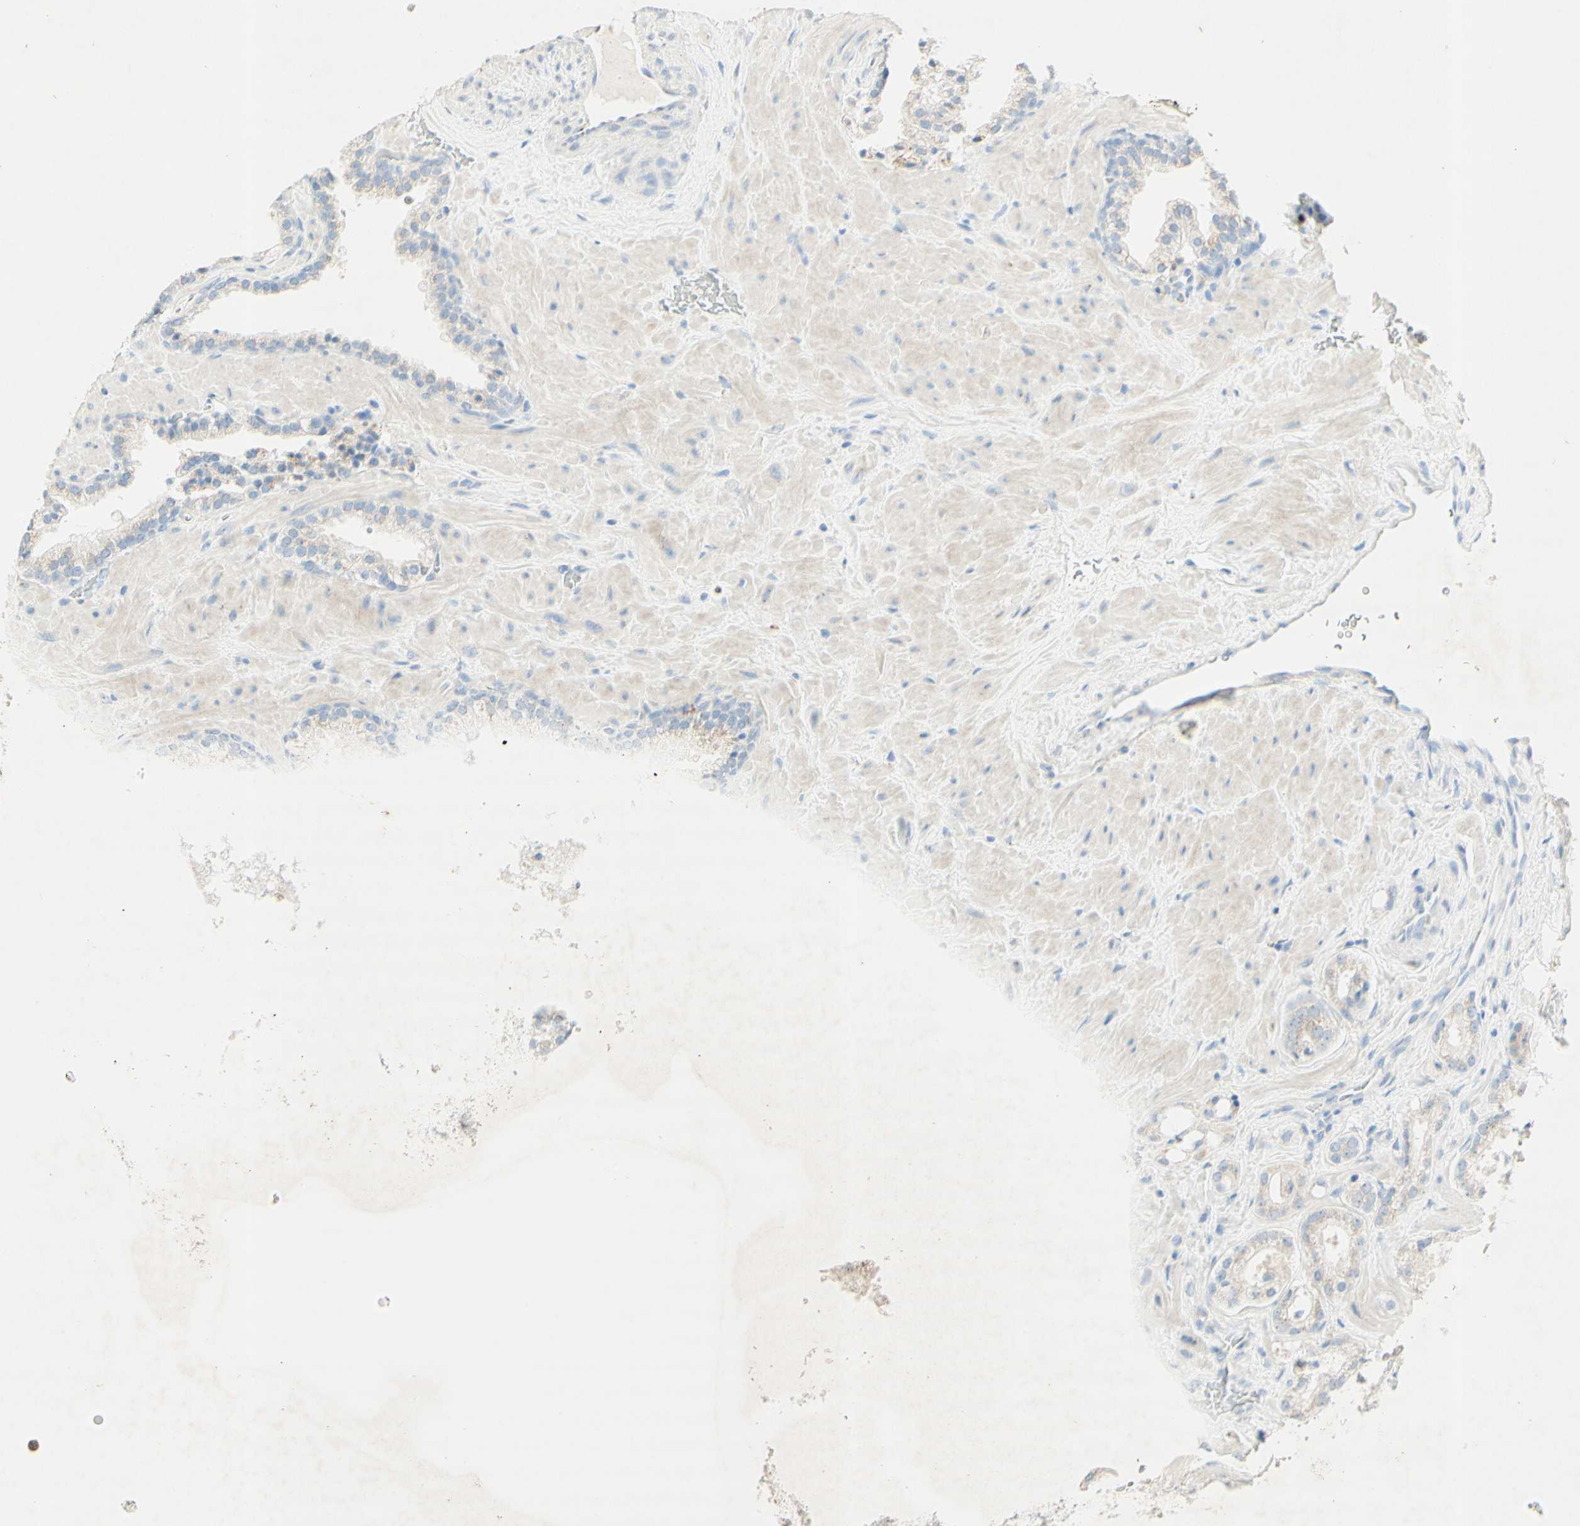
{"staining": {"intensity": "weak", "quantity": ">75%", "location": "cytoplasmic/membranous"}, "tissue": "prostate cancer", "cell_type": "Tumor cells", "image_type": "cancer", "snomed": [{"axis": "morphology", "description": "Adenocarcinoma, High grade"}, {"axis": "topography", "description": "Prostate"}], "caption": "Human prostate cancer (high-grade adenocarcinoma) stained with a protein marker shows weak staining in tumor cells.", "gene": "MANEA", "patient": {"sex": "male", "age": 64}}